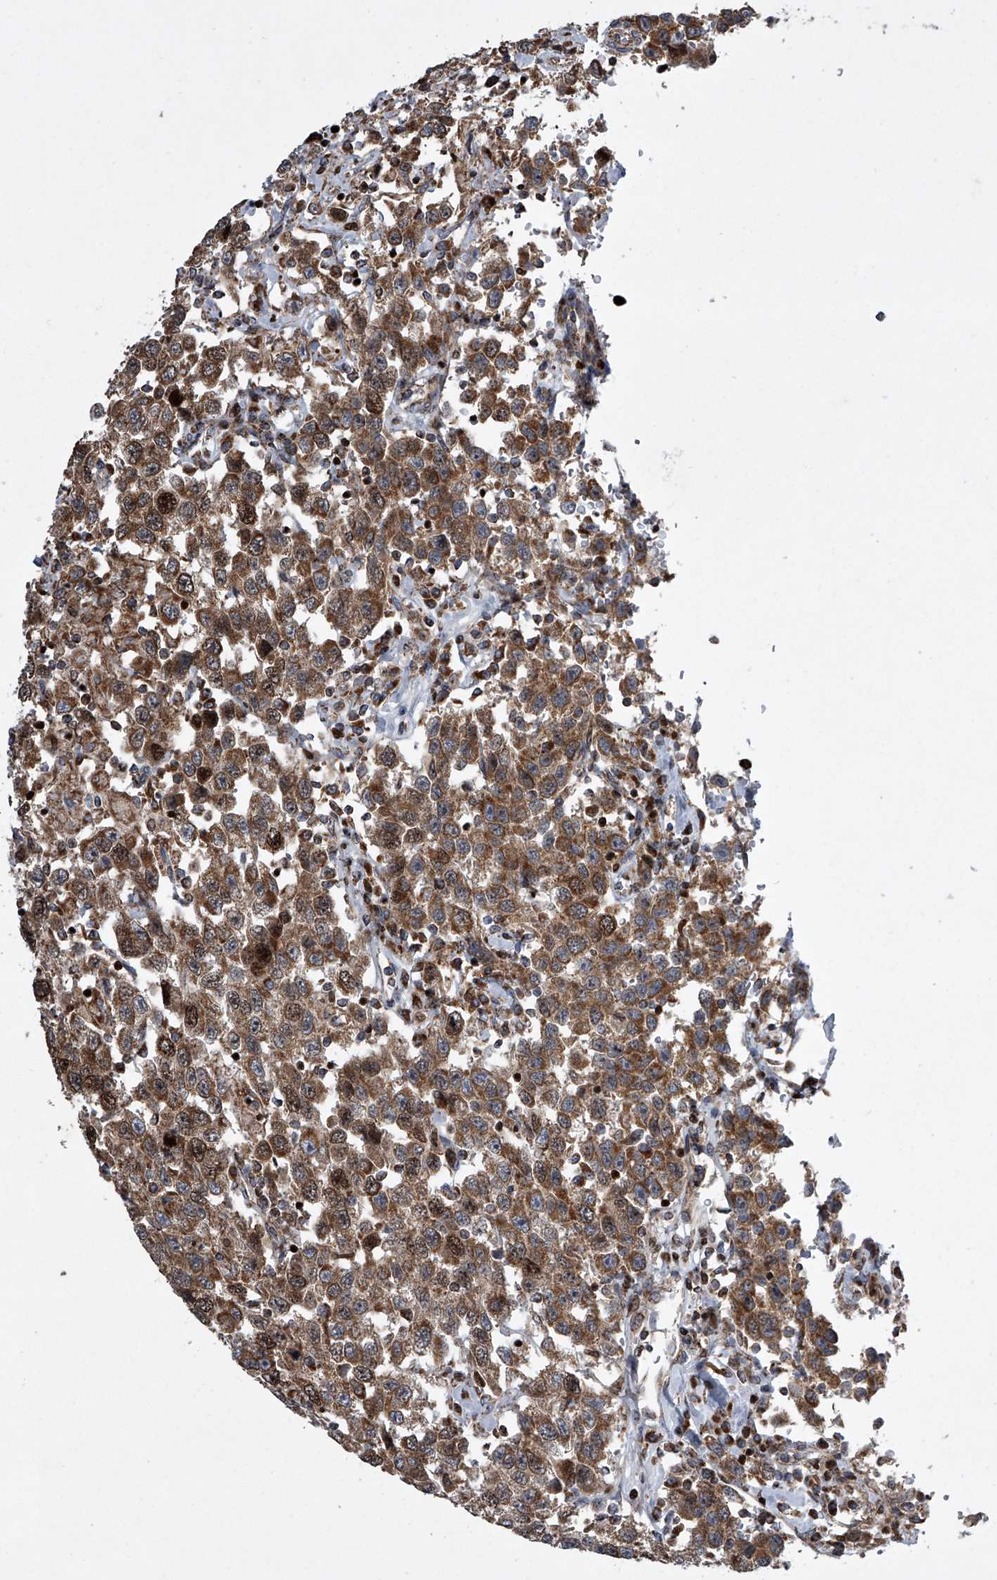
{"staining": {"intensity": "moderate", "quantity": ">75%", "location": "cytoplasmic/membranous,nuclear"}, "tissue": "testis cancer", "cell_type": "Tumor cells", "image_type": "cancer", "snomed": [{"axis": "morphology", "description": "Seminoma, NOS"}, {"axis": "topography", "description": "Testis"}], "caption": "Immunohistochemistry (IHC) histopathology image of neoplastic tissue: seminoma (testis) stained using IHC displays medium levels of moderate protein expression localized specifically in the cytoplasmic/membranous and nuclear of tumor cells, appearing as a cytoplasmic/membranous and nuclear brown color.", "gene": "STRADA", "patient": {"sex": "male", "age": 41}}